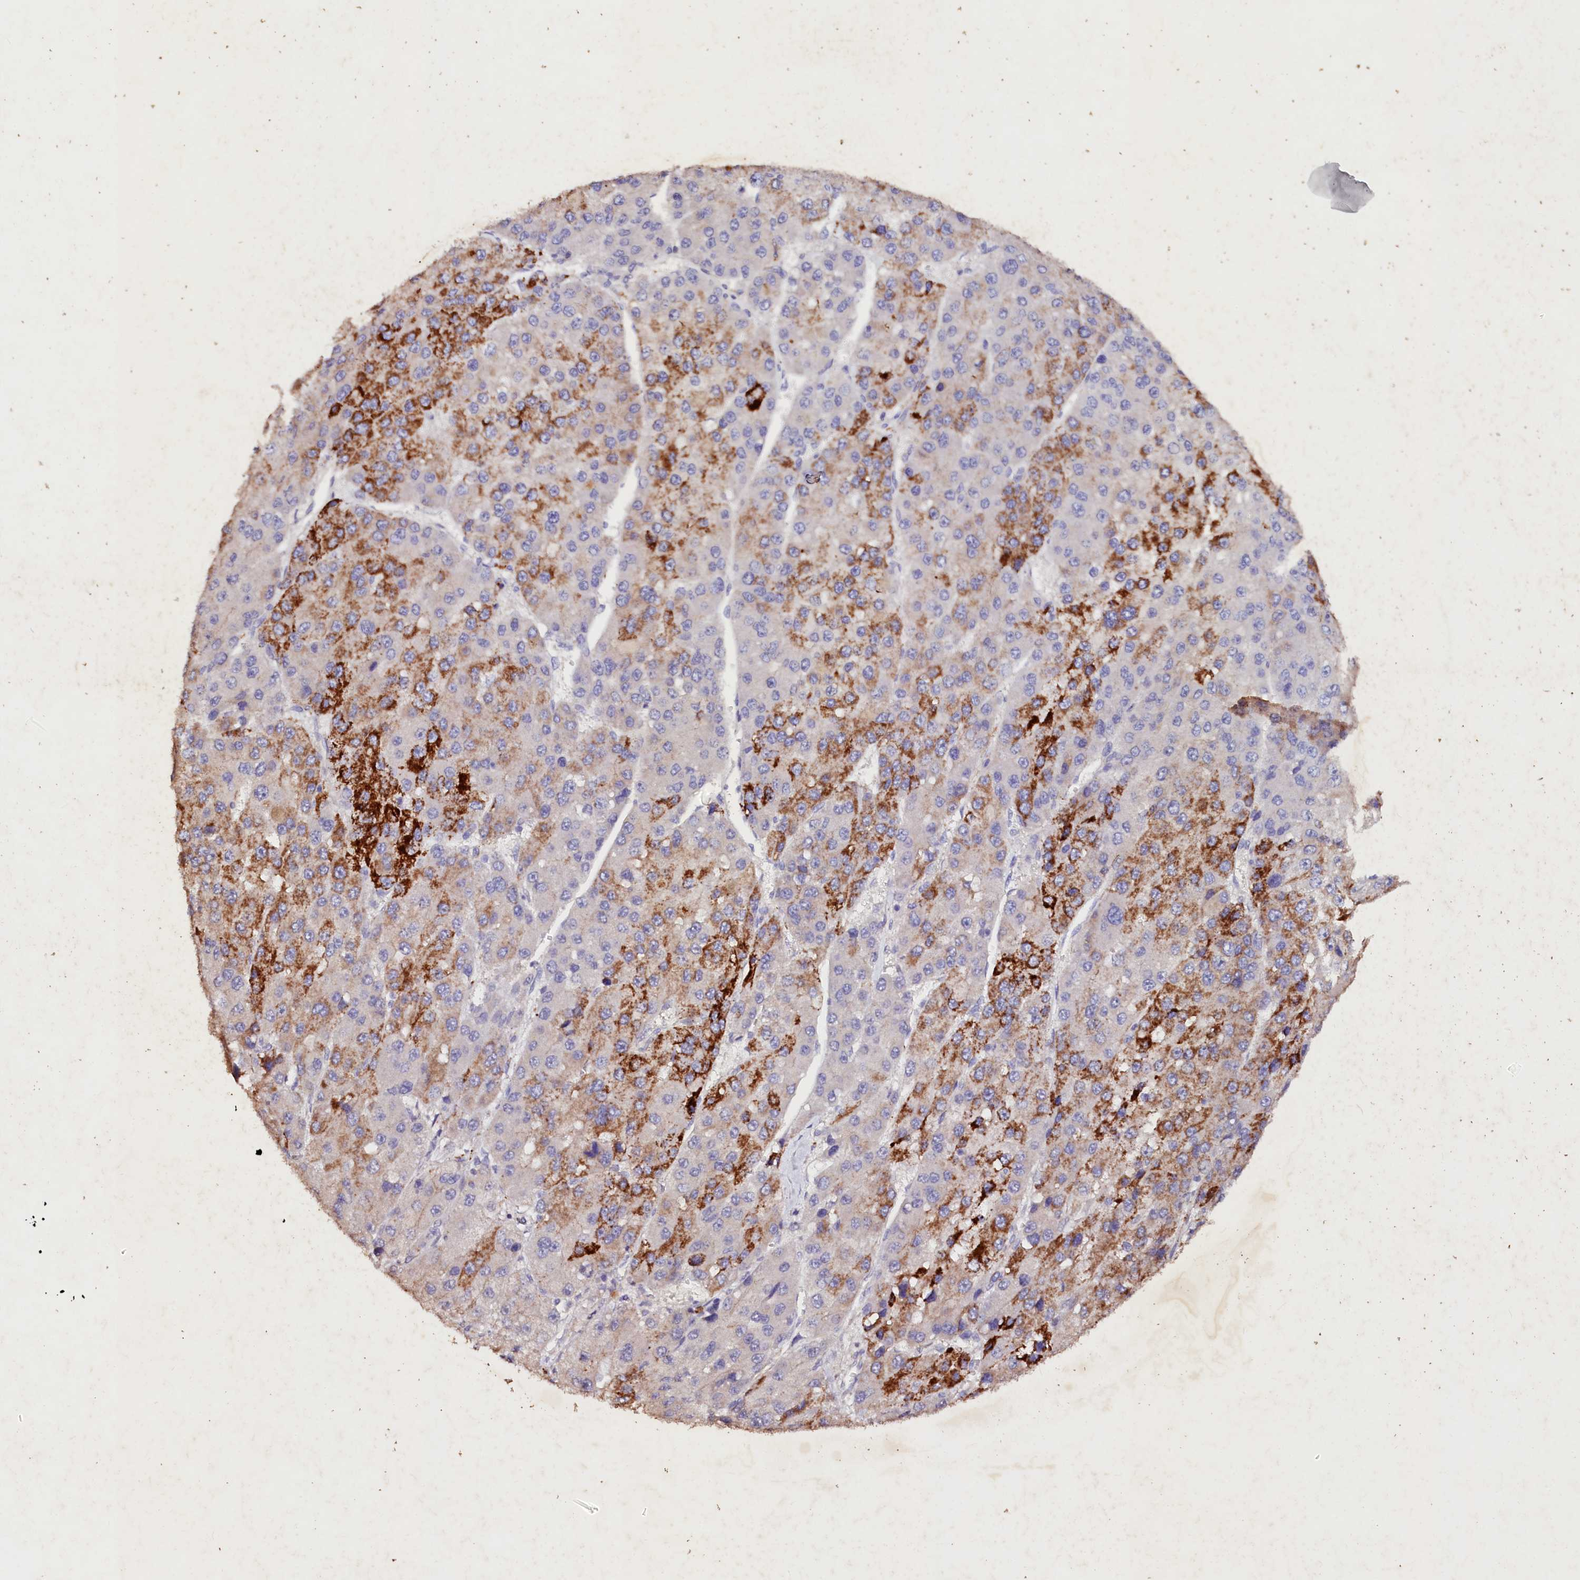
{"staining": {"intensity": "strong", "quantity": "25%-75%", "location": "cytoplasmic/membranous"}, "tissue": "liver cancer", "cell_type": "Tumor cells", "image_type": "cancer", "snomed": [{"axis": "morphology", "description": "Carcinoma, Hepatocellular, NOS"}, {"axis": "topography", "description": "Liver"}], "caption": "This image shows liver hepatocellular carcinoma stained with IHC to label a protein in brown. The cytoplasmic/membranous of tumor cells show strong positivity for the protein. Nuclei are counter-stained blue.", "gene": "VPS36", "patient": {"sex": "female", "age": 73}}